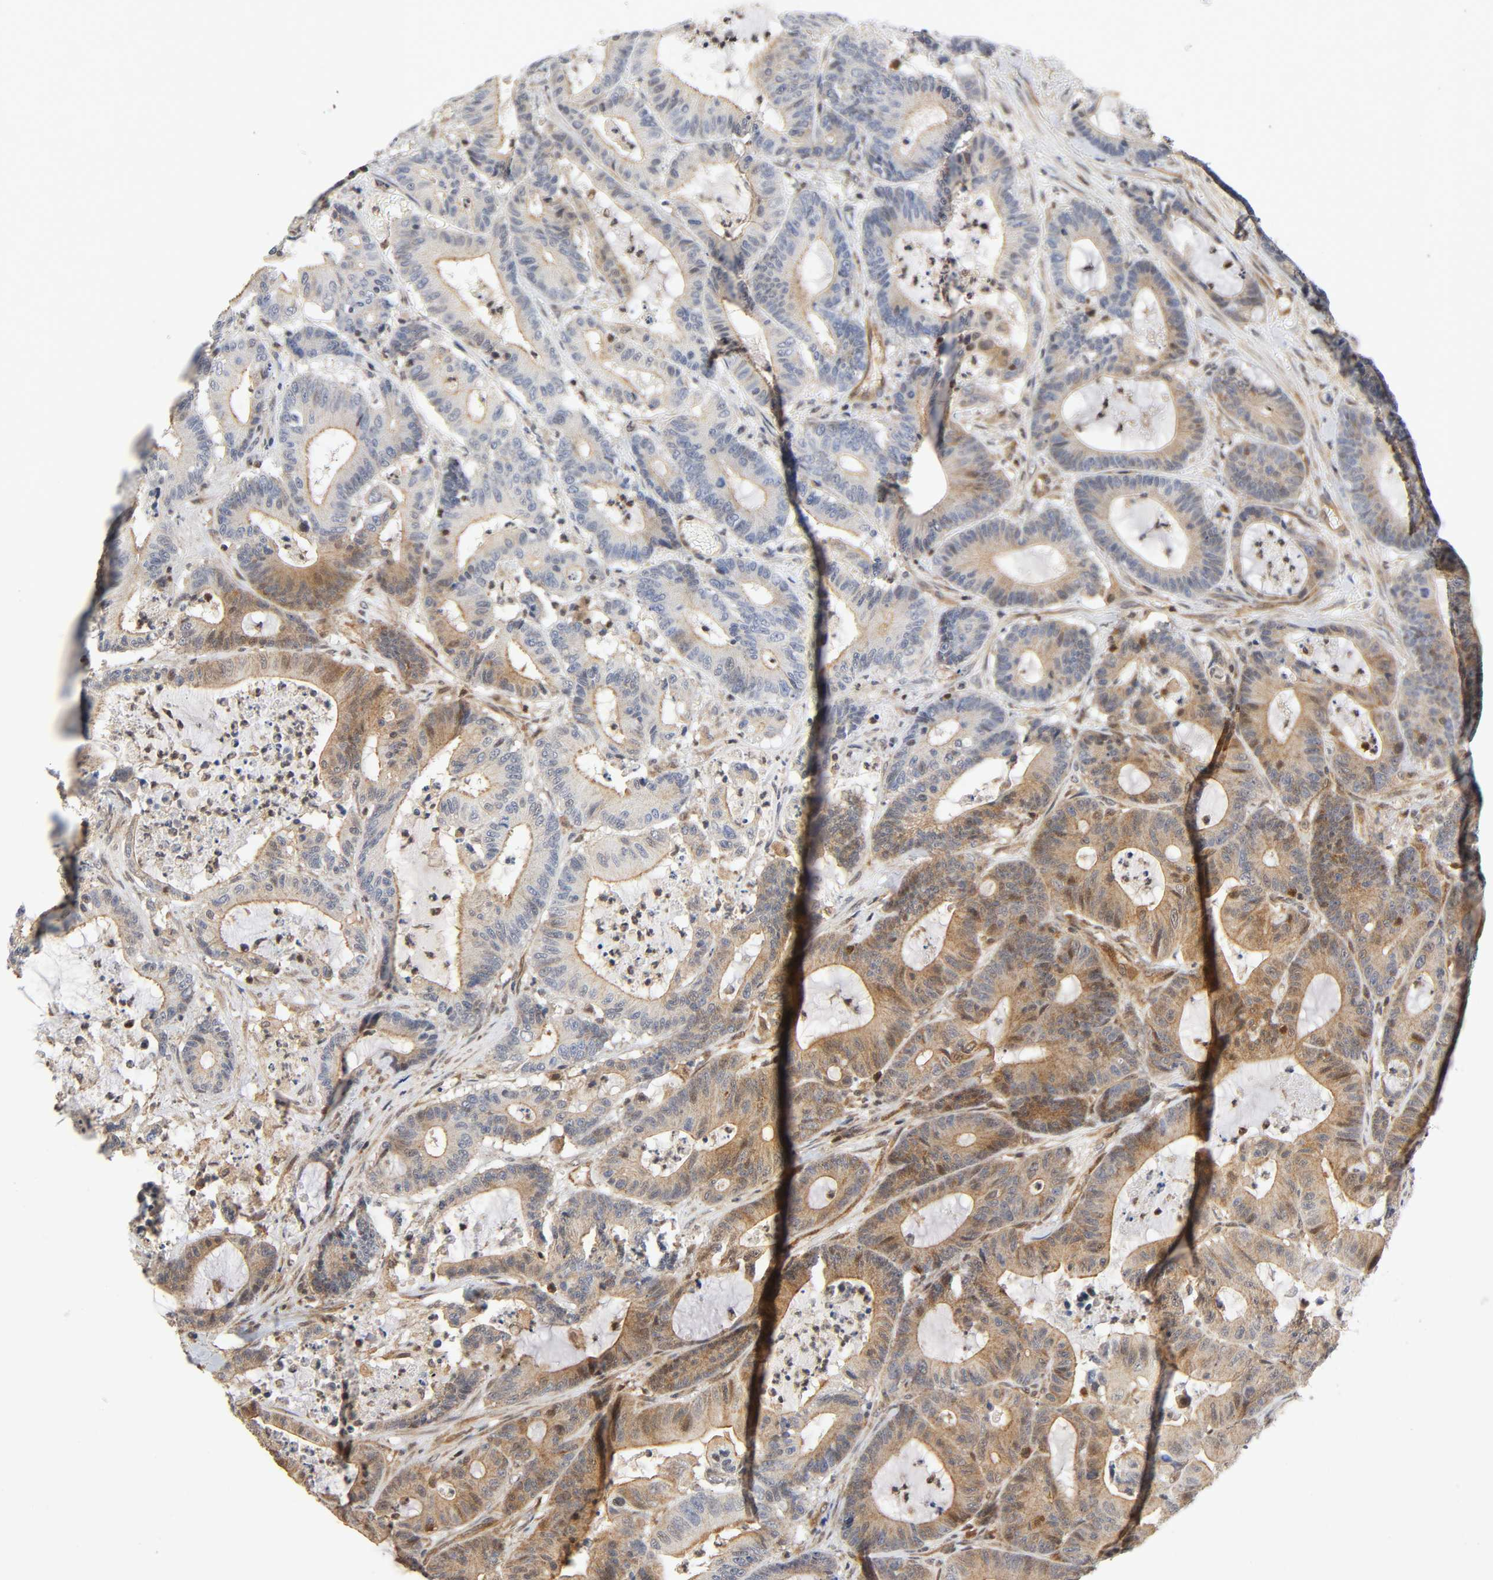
{"staining": {"intensity": "weak", "quantity": ">75%", "location": "cytoplasmic/membranous"}, "tissue": "colorectal cancer", "cell_type": "Tumor cells", "image_type": "cancer", "snomed": [{"axis": "morphology", "description": "Adenocarcinoma, NOS"}, {"axis": "topography", "description": "Colon"}], "caption": "Adenocarcinoma (colorectal) tissue reveals weak cytoplasmic/membranous expression in about >75% of tumor cells", "gene": "CASP9", "patient": {"sex": "female", "age": 84}}